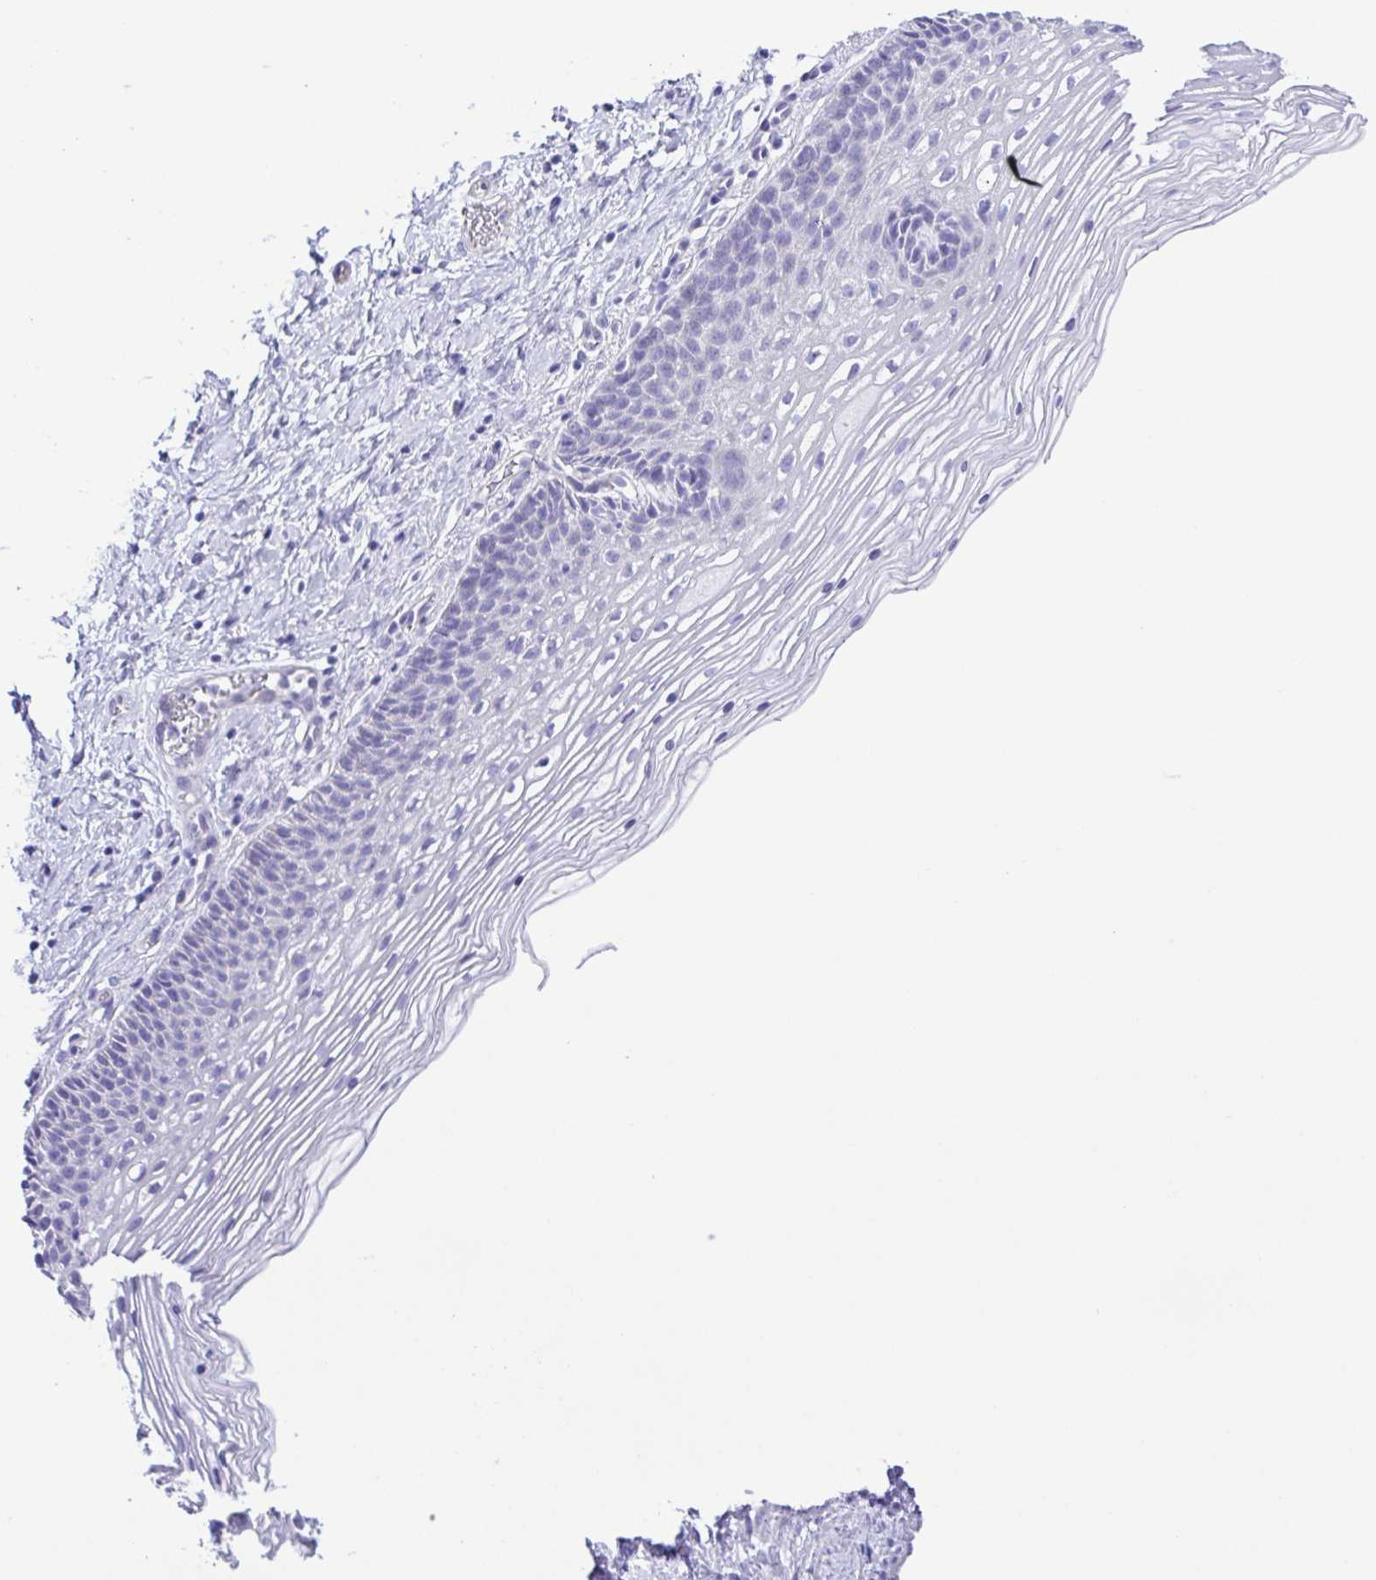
{"staining": {"intensity": "negative", "quantity": "none", "location": "none"}, "tissue": "cervix", "cell_type": "Glandular cells", "image_type": "normal", "snomed": [{"axis": "morphology", "description": "Normal tissue, NOS"}, {"axis": "topography", "description": "Cervix"}], "caption": "High magnification brightfield microscopy of unremarkable cervix stained with DAB (brown) and counterstained with hematoxylin (blue): glandular cells show no significant staining. The staining was performed using DAB (3,3'-diaminobenzidine) to visualize the protein expression in brown, while the nuclei were stained in blue with hematoxylin (Magnification: 20x).", "gene": "CYP11A1", "patient": {"sex": "female", "age": 34}}